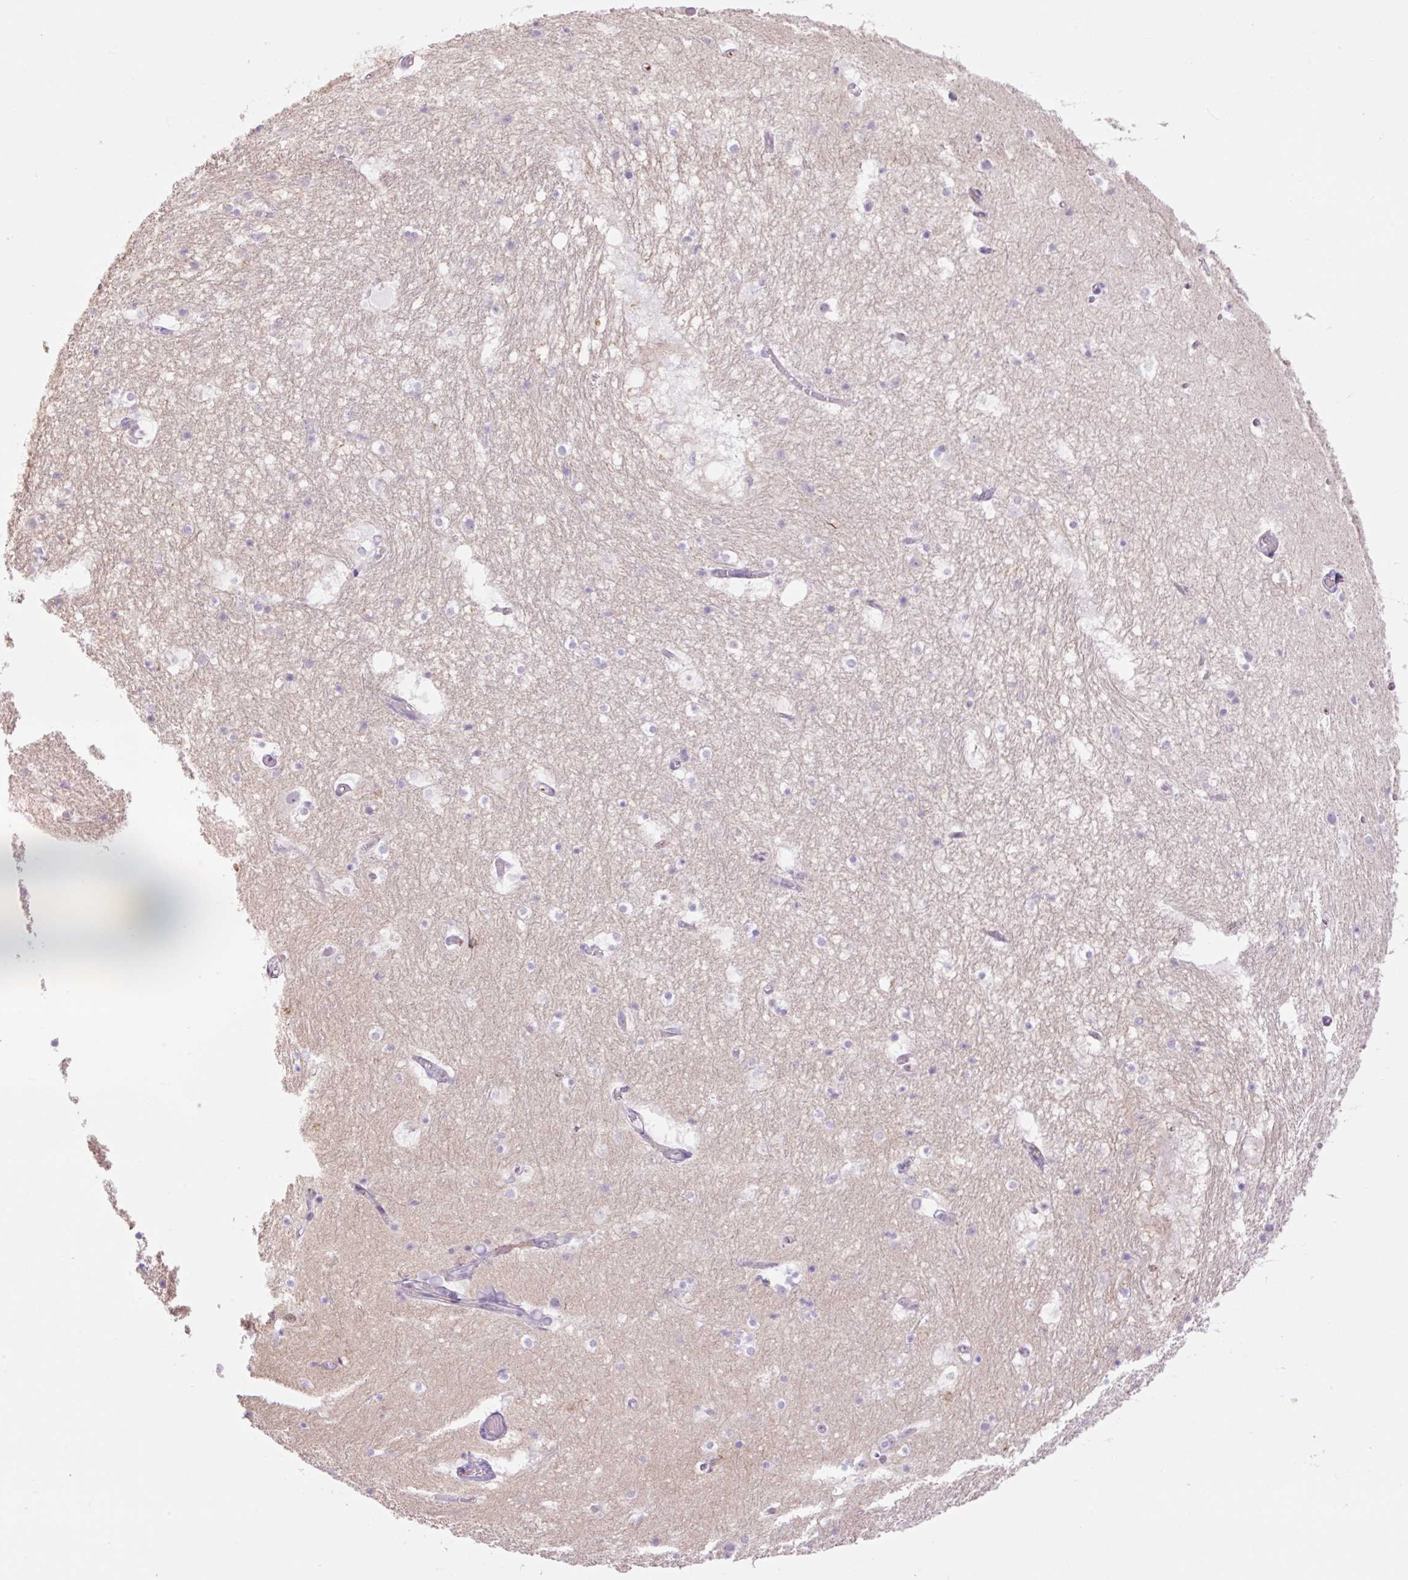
{"staining": {"intensity": "negative", "quantity": "none", "location": "none"}, "tissue": "hippocampus", "cell_type": "Glial cells", "image_type": "normal", "snomed": [{"axis": "morphology", "description": "Normal tissue, NOS"}, {"axis": "topography", "description": "Hippocampus"}], "caption": "This is an immunohistochemistry micrograph of unremarkable hippocampus. There is no positivity in glial cells.", "gene": "GRID2", "patient": {"sex": "female", "age": 52}}